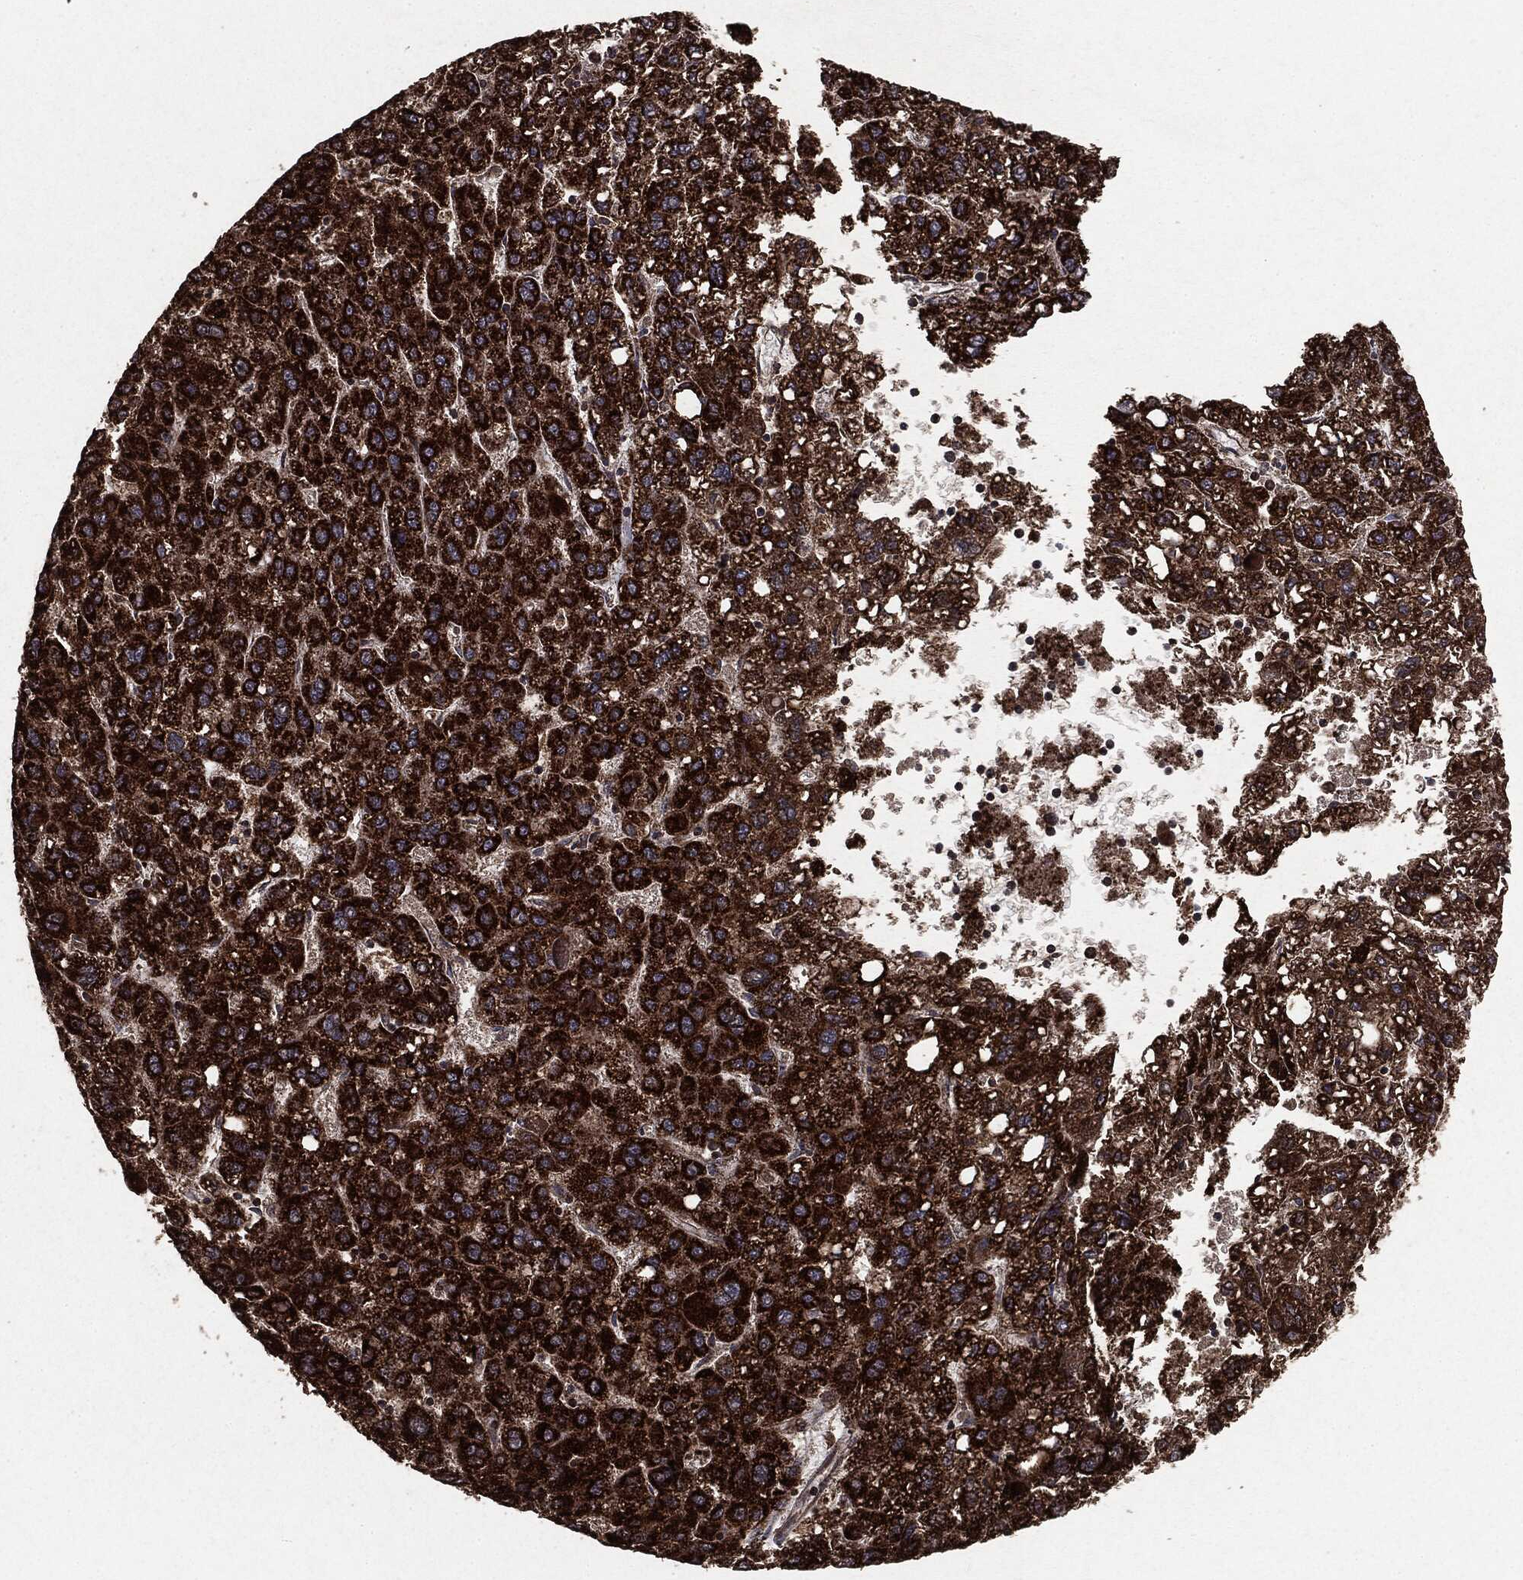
{"staining": {"intensity": "strong", "quantity": ">75%", "location": "cytoplasmic/membranous"}, "tissue": "liver cancer", "cell_type": "Tumor cells", "image_type": "cancer", "snomed": [{"axis": "morphology", "description": "Carcinoma, Hepatocellular, NOS"}, {"axis": "topography", "description": "Liver"}], "caption": "An image showing strong cytoplasmic/membranous staining in about >75% of tumor cells in hepatocellular carcinoma (liver), as visualized by brown immunohistochemical staining.", "gene": "MTOR", "patient": {"sex": "female", "age": 82}}